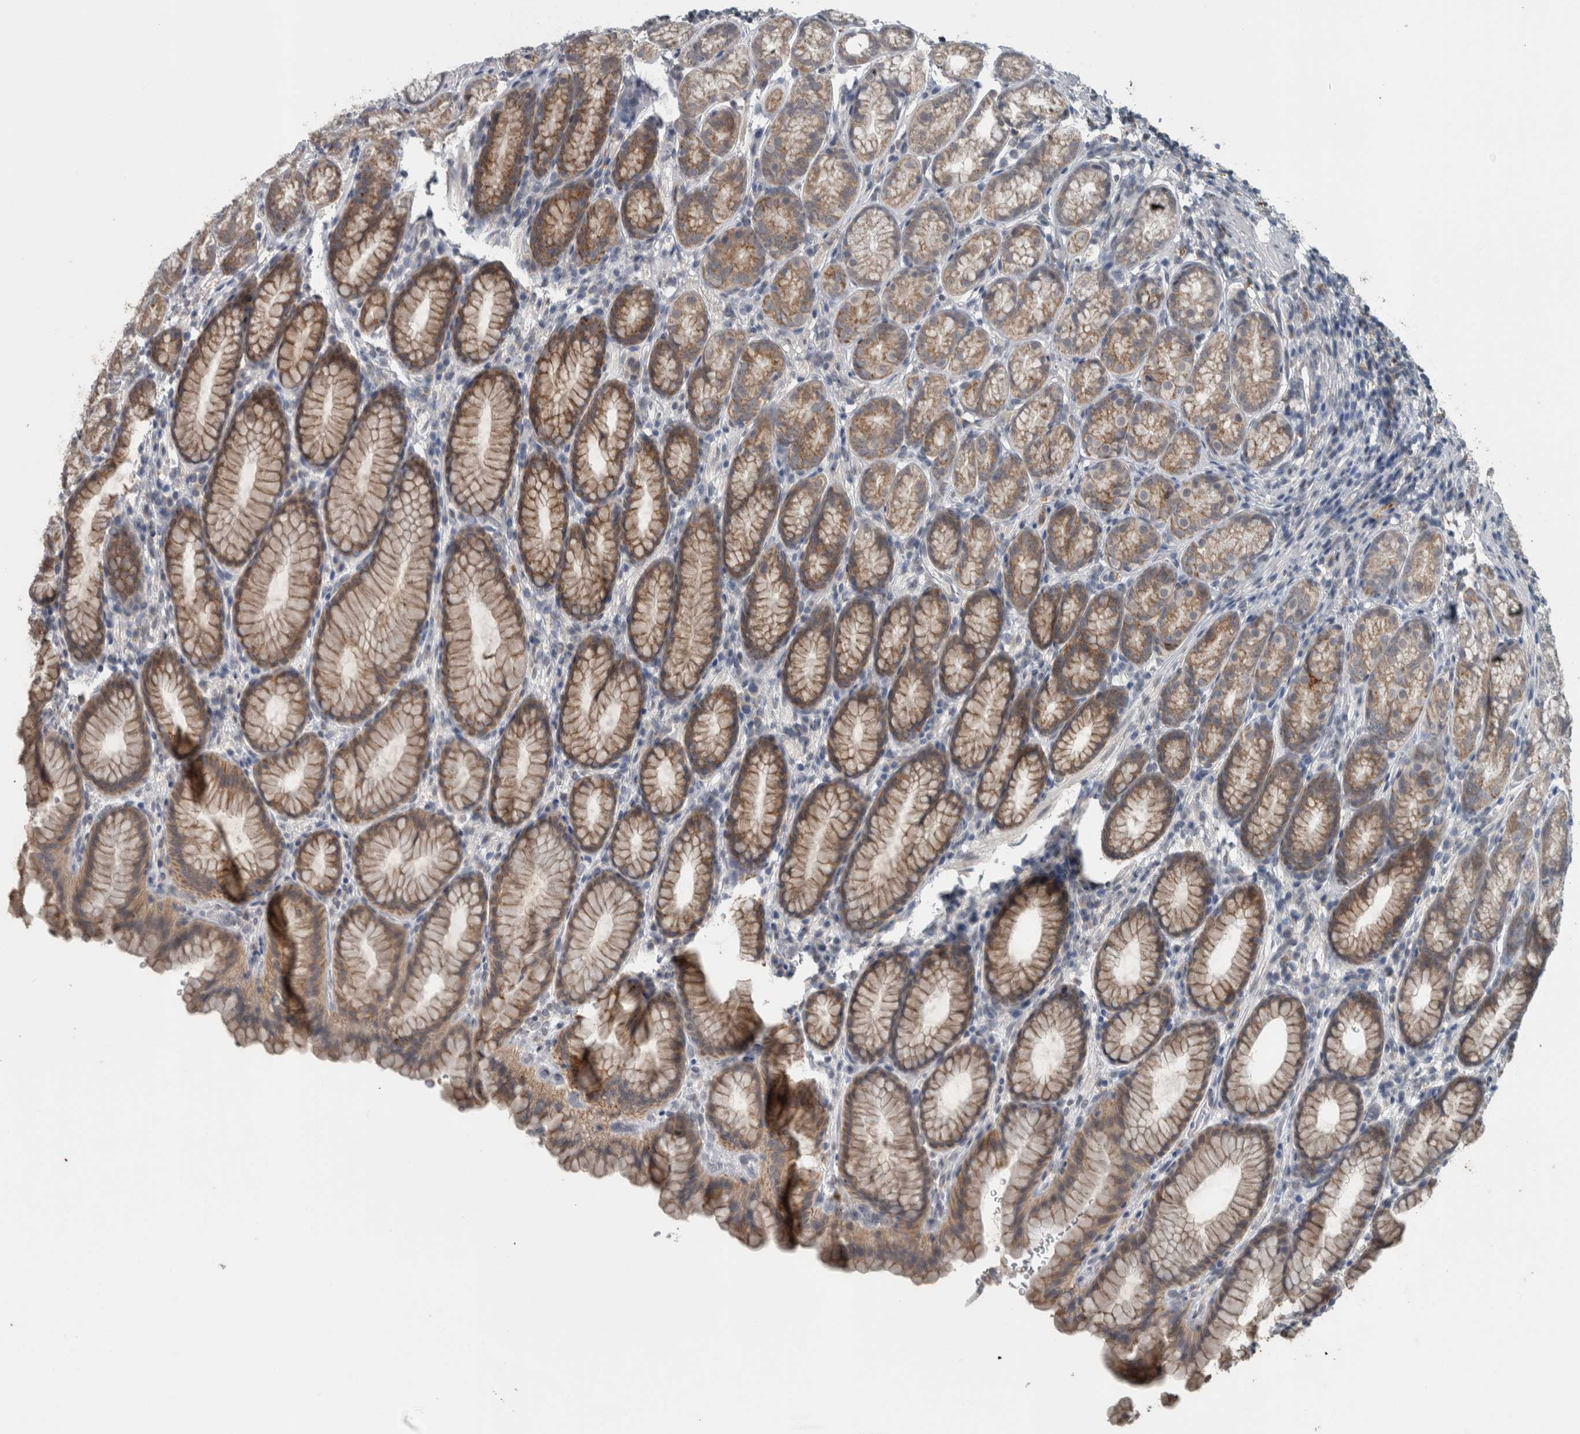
{"staining": {"intensity": "moderate", "quantity": ">75%", "location": "cytoplasmic/membranous"}, "tissue": "stomach", "cell_type": "Glandular cells", "image_type": "normal", "snomed": [{"axis": "morphology", "description": "Normal tissue, NOS"}, {"axis": "topography", "description": "Stomach"}], "caption": "Immunohistochemical staining of unremarkable stomach displays >75% levels of moderate cytoplasmic/membranous protein expression in about >75% of glandular cells.", "gene": "ACSF2", "patient": {"sex": "male", "age": 42}}